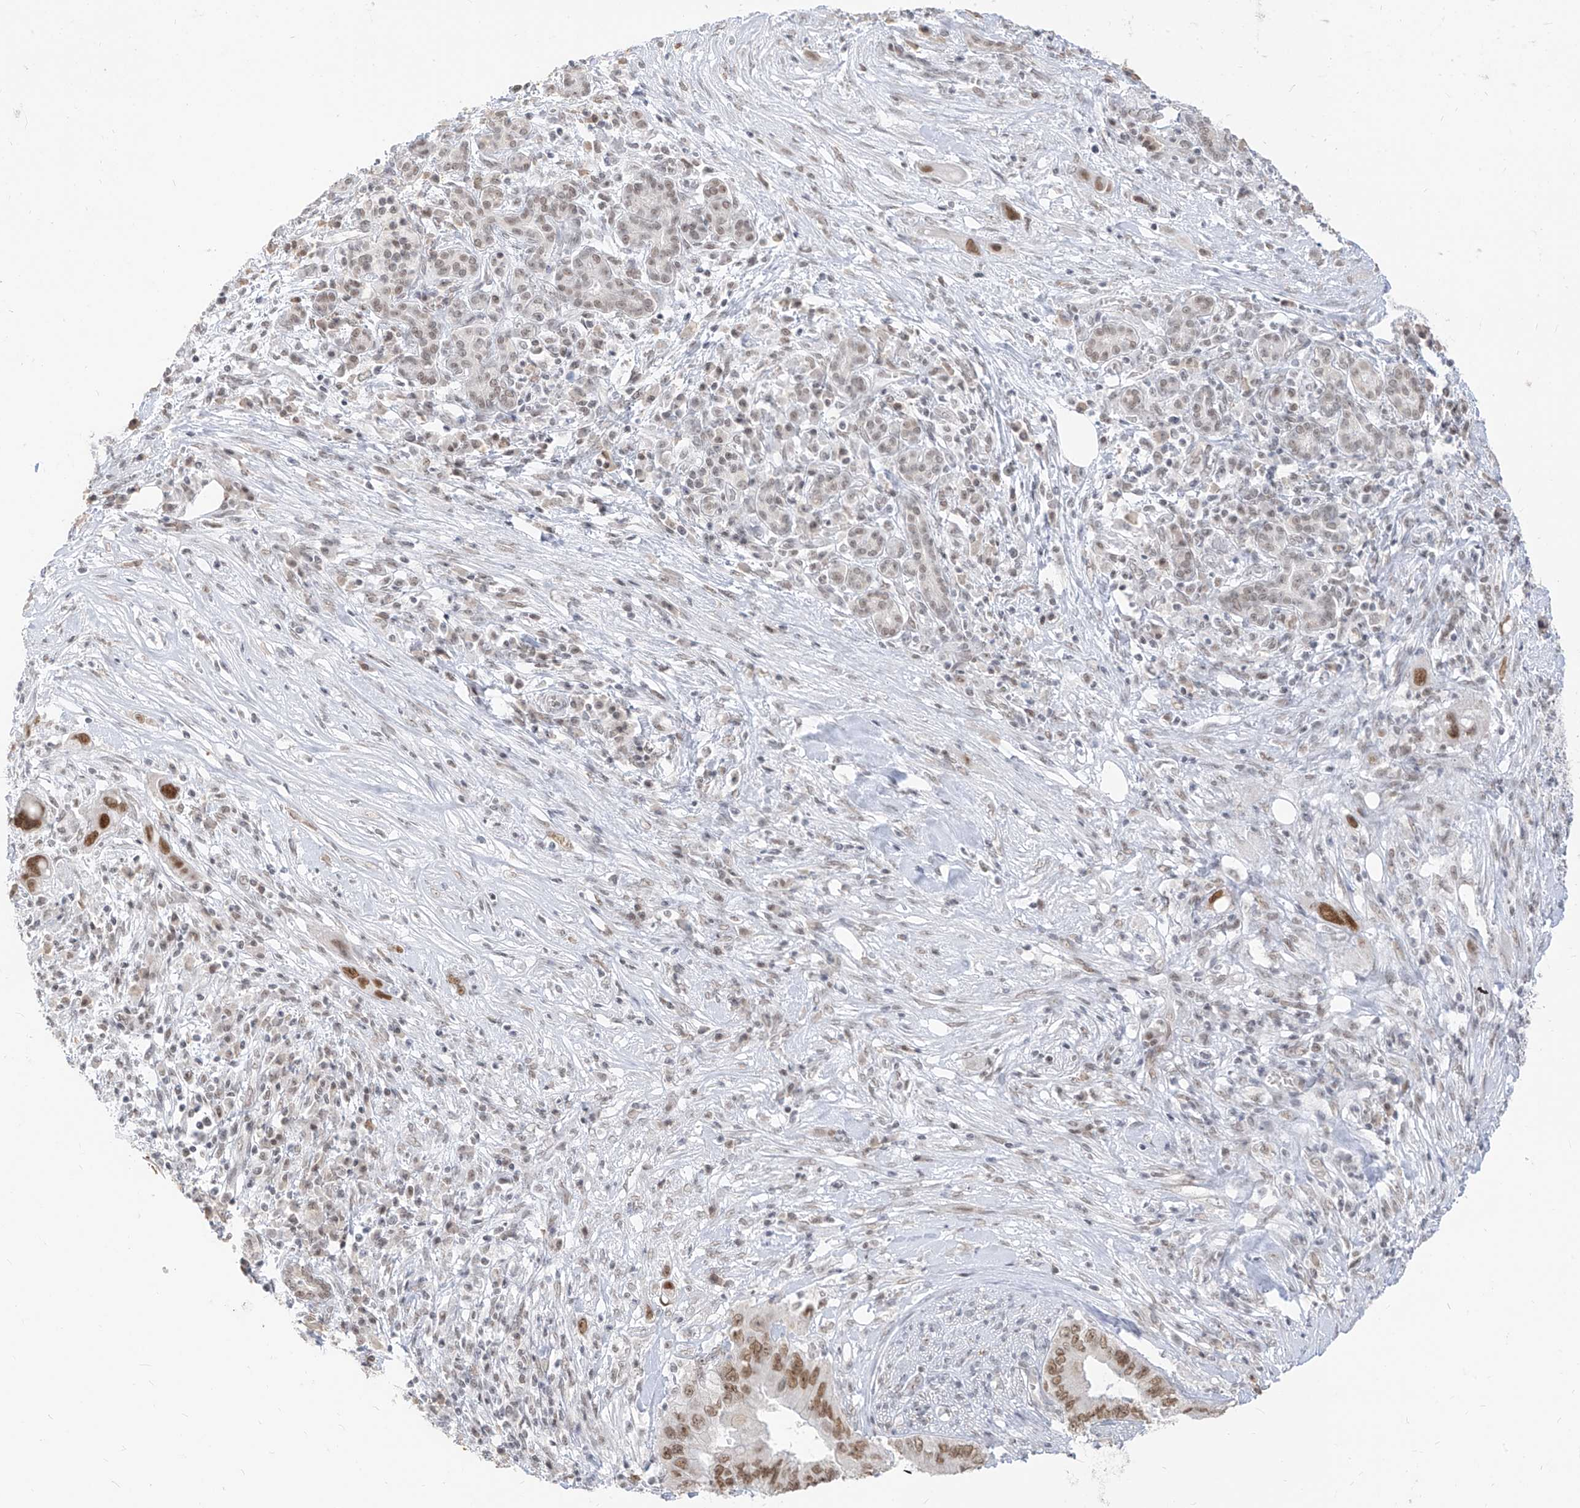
{"staining": {"intensity": "moderate", "quantity": ">75%", "location": "nuclear"}, "tissue": "pancreatic cancer", "cell_type": "Tumor cells", "image_type": "cancer", "snomed": [{"axis": "morphology", "description": "Adenocarcinoma, NOS"}, {"axis": "topography", "description": "Pancreas"}], "caption": "Protein expression by immunohistochemistry (IHC) exhibits moderate nuclear expression in approximately >75% of tumor cells in adenocarcinoma (pancreatic).", "gene": "SUPT5H", "patient": {"sex": "female", "age": 73}}